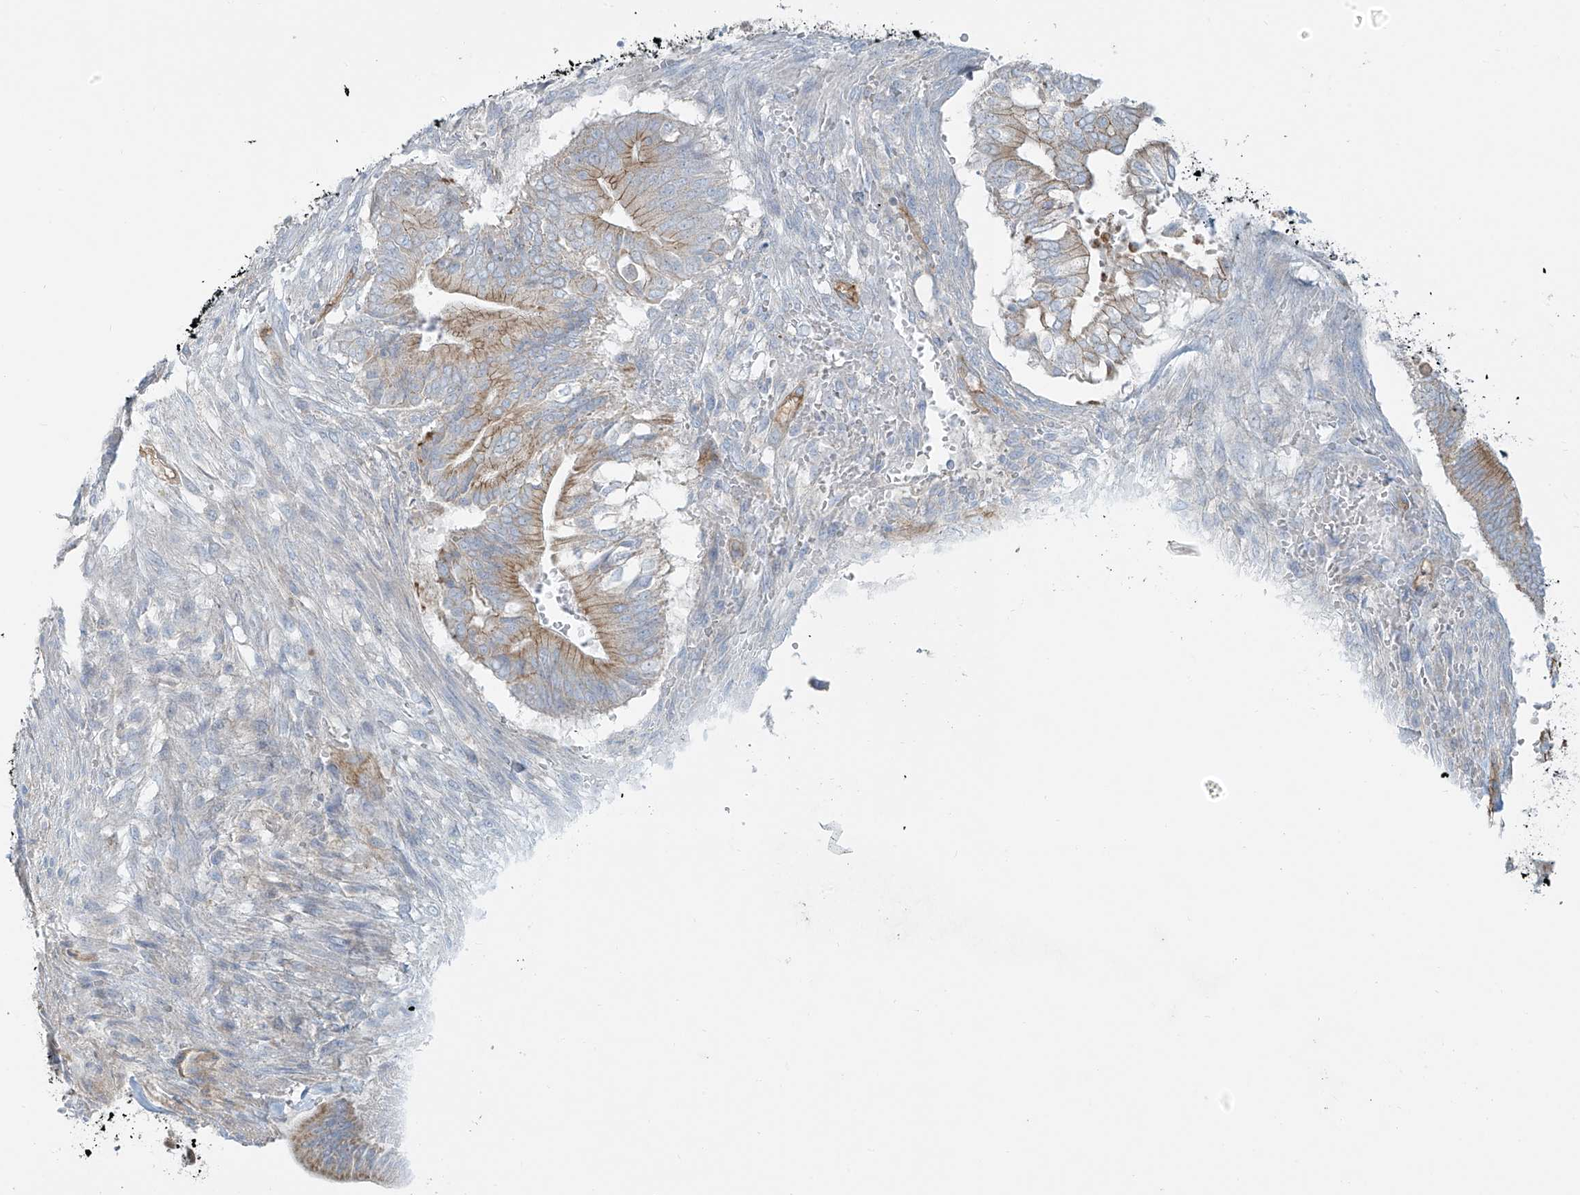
{"staining": {"intensity": "moderate", "quantity": "<25%", "location": "cytoplasmic/membranous"}, "tissue": "pancreatic cancer", "cell_type": "Tumor cells", "image_type": "cancer", "snomed": [{"axis": "morphology", "description": "Adenocarcinoma, NOS"}, {"axis": "topography", "description": "Pancreas"}], "caption": "A brown stain labels moderate cytoplasmic/membranous expression of a protein in adenocarcinoma (pancreatic) tumor cells.", "gene": "VAMP5", "patient": {"sex": "male", "age": 68}}